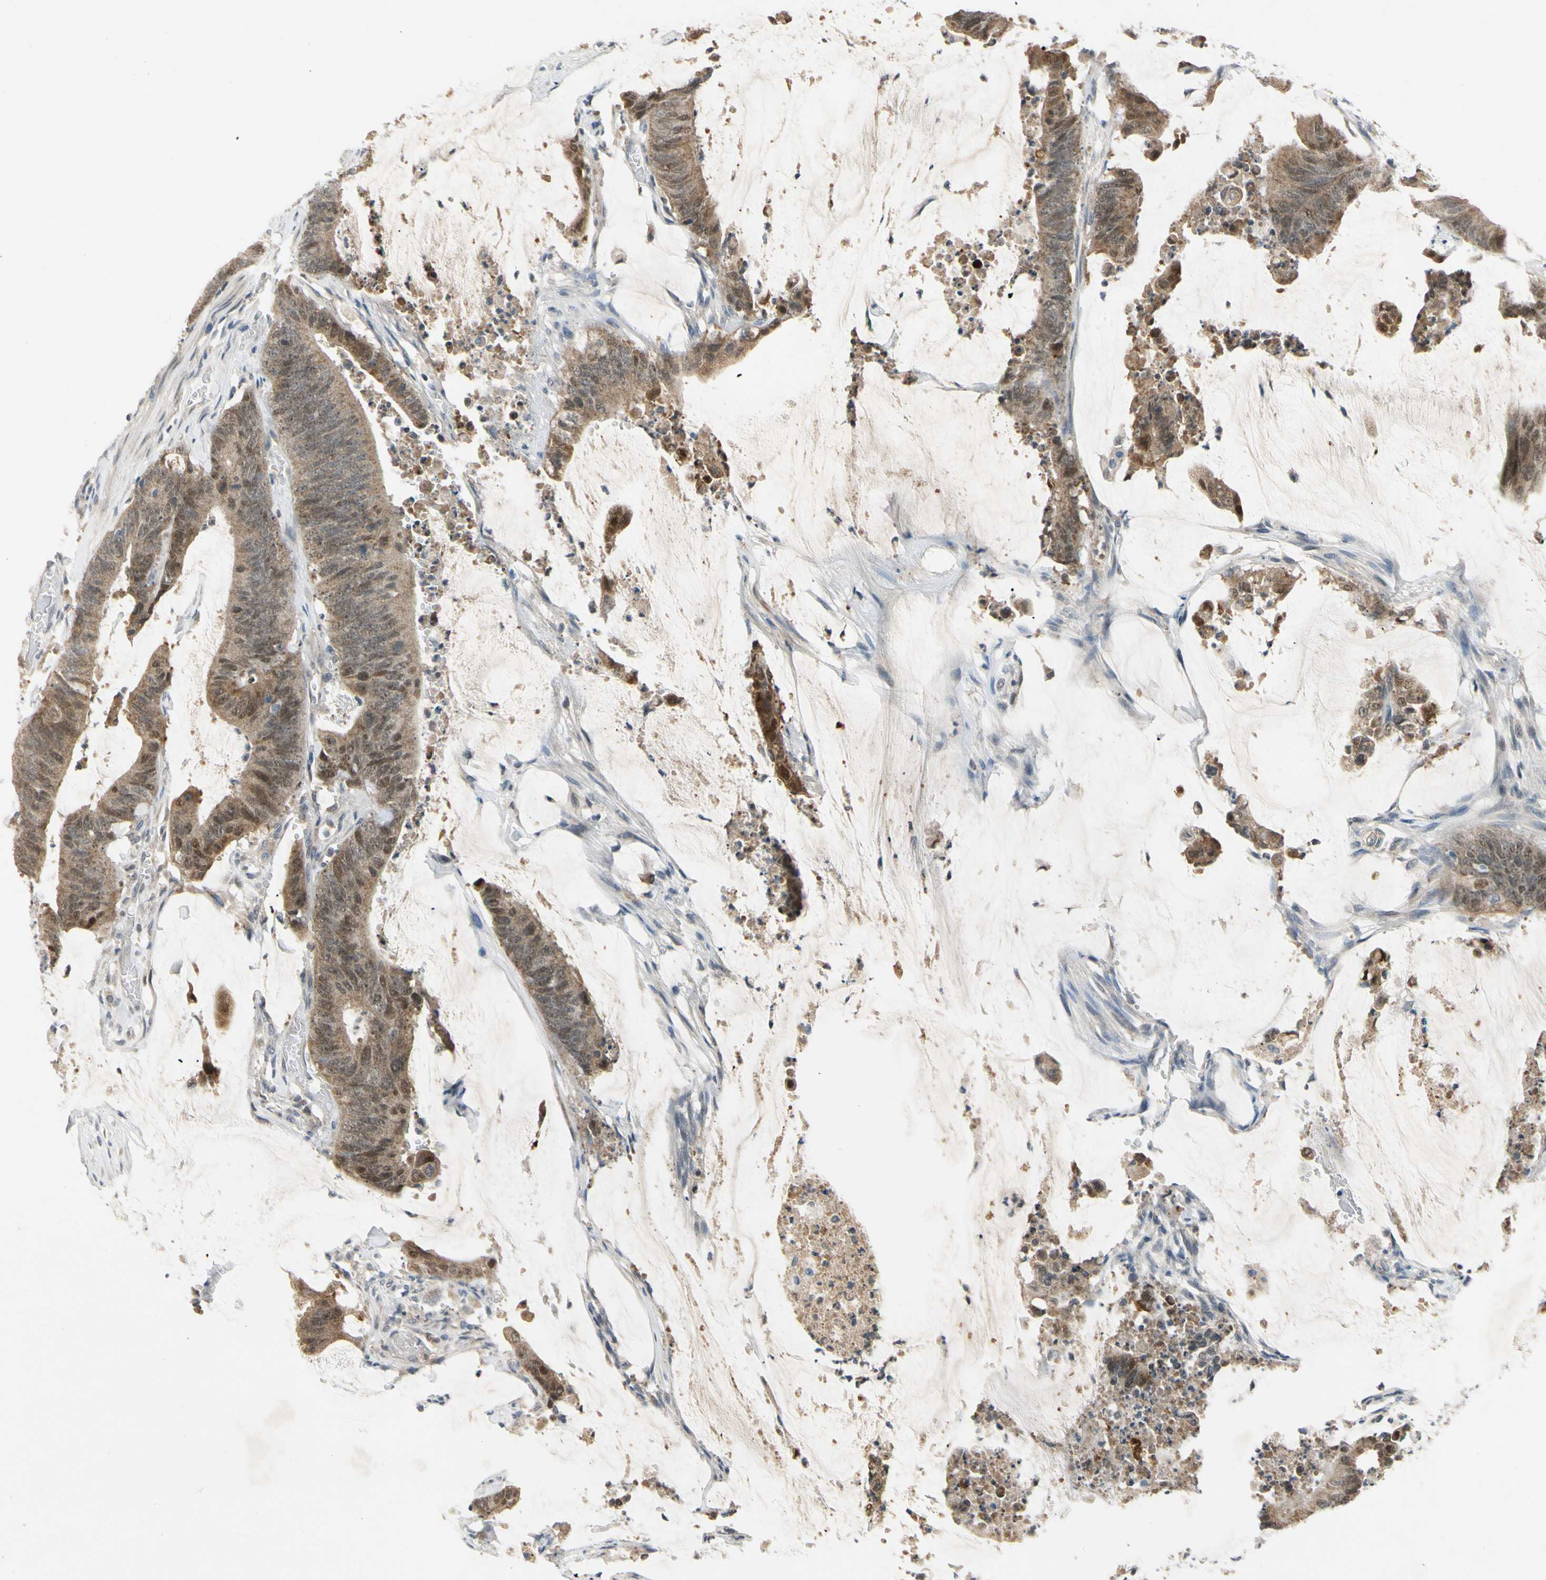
{"staining": {"intensity": "weak", "quantity": ">75%", "location": "nuclear"}, "tissue": "colorectal cancer", "cell_type": "Tumor cells", "image_type": "cancer", "snomed": [{"axis": "morphology", "description": "Adenocarcinoma, NOS"}, {"axis": "topography", "description": "Rectum"}], "caption": "The image demonstrates staining of colorectal cancer (adenocarcinoma), revealing weak nuclear protein staining (brown color) within tumor cells.", "gene": "RIOX2", "patient": {"sex": "female", "age": 66}}